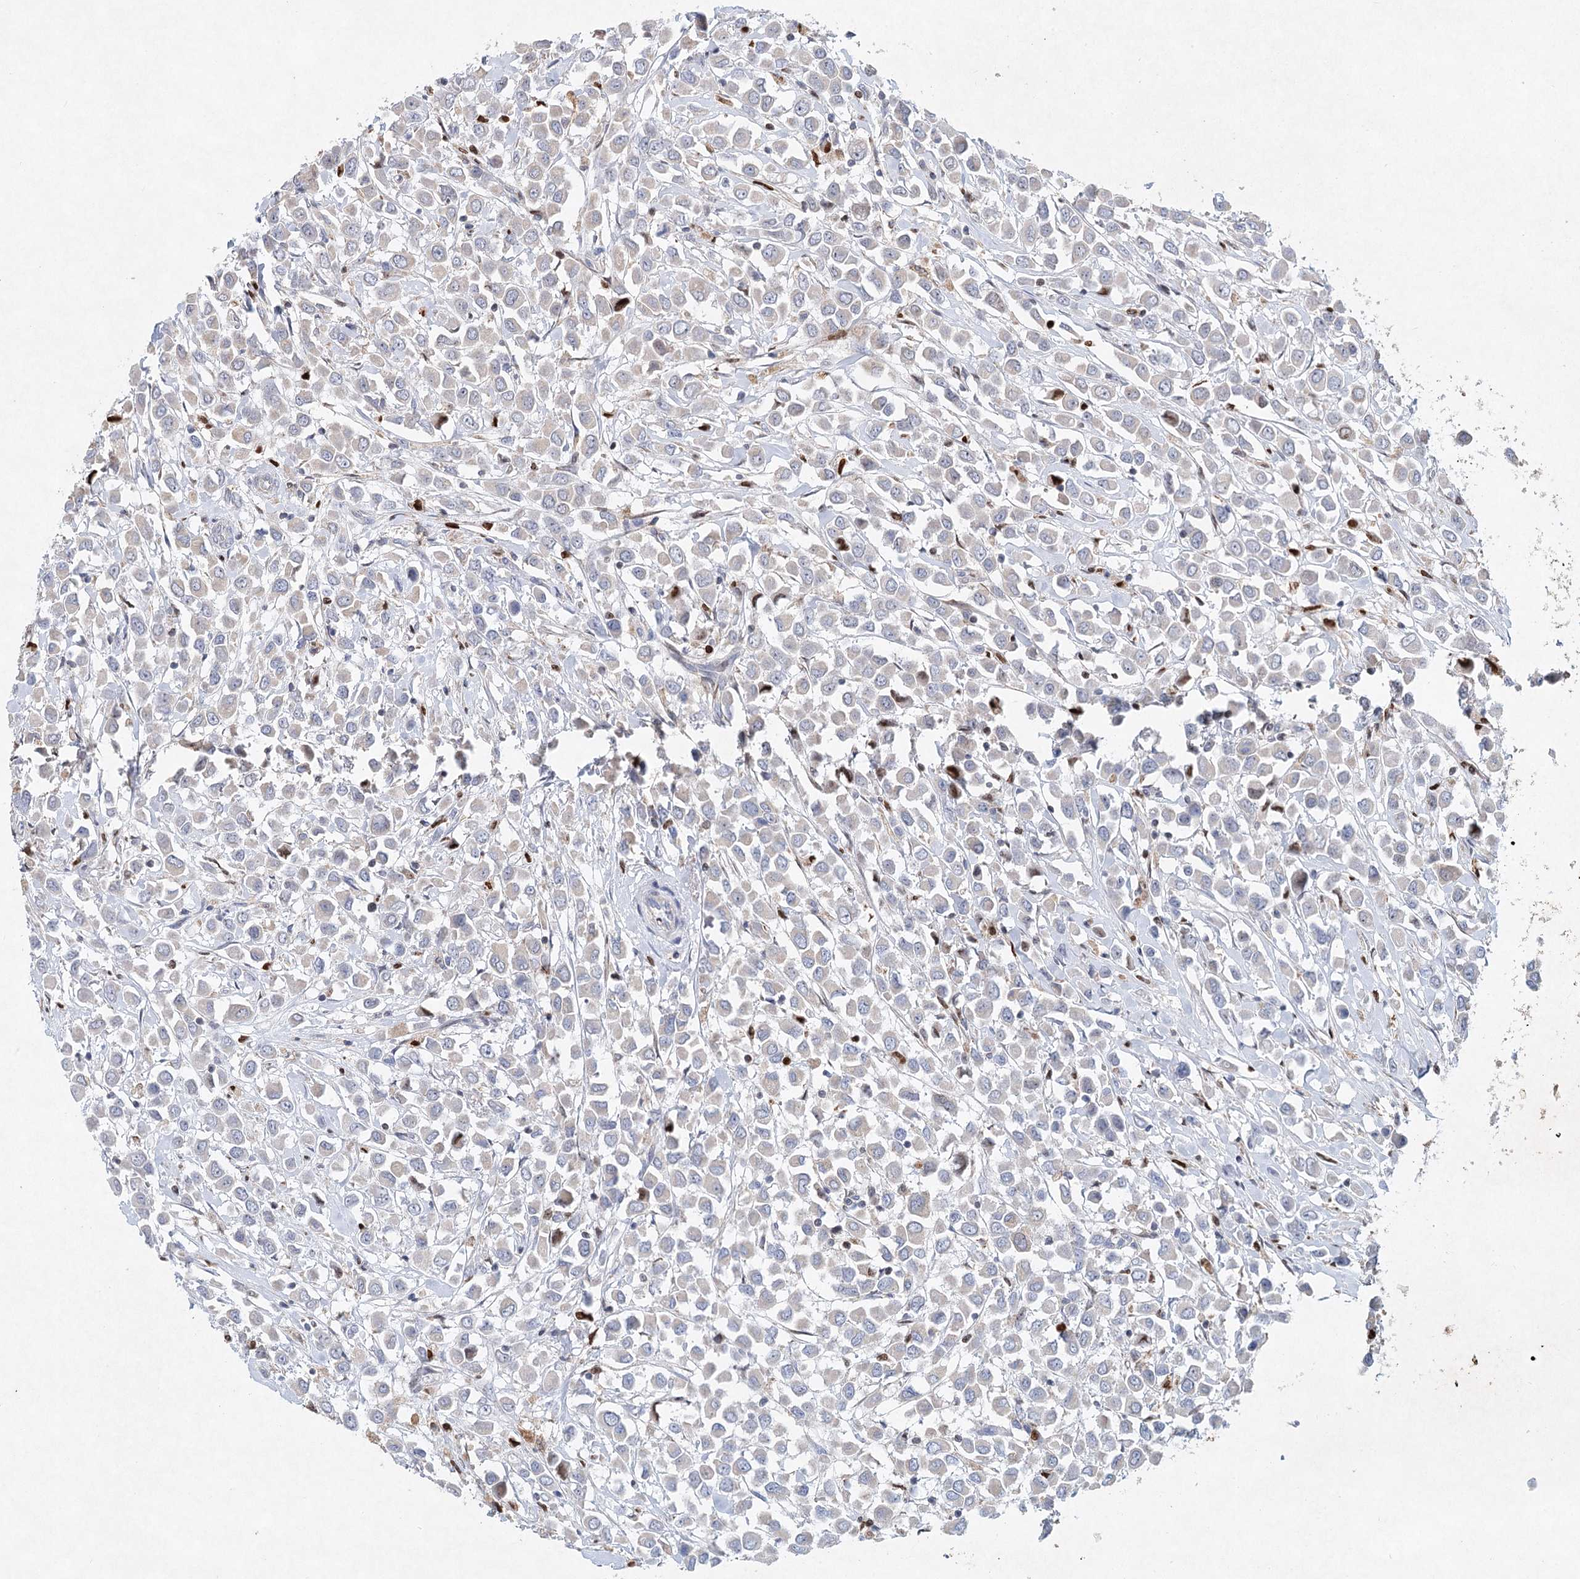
{"staining": {"intensity": "negative", "quantity": "none", "location": "none"}, "tissue": "breast cancer", "cell_type": "Tumor cells", "image_type": "cancer", "snomed": [{"axis": "morphology", "description": "Duct carcinoma"}, {"axis": "topography", "description": "Breast"}], "caption": "A photomicrograph of human infiltrating ductal carcinoma (breast) is negative for staining in tumor cells.", "gene": "XPO6", "patient": {"sex": "female", "age": 61}}